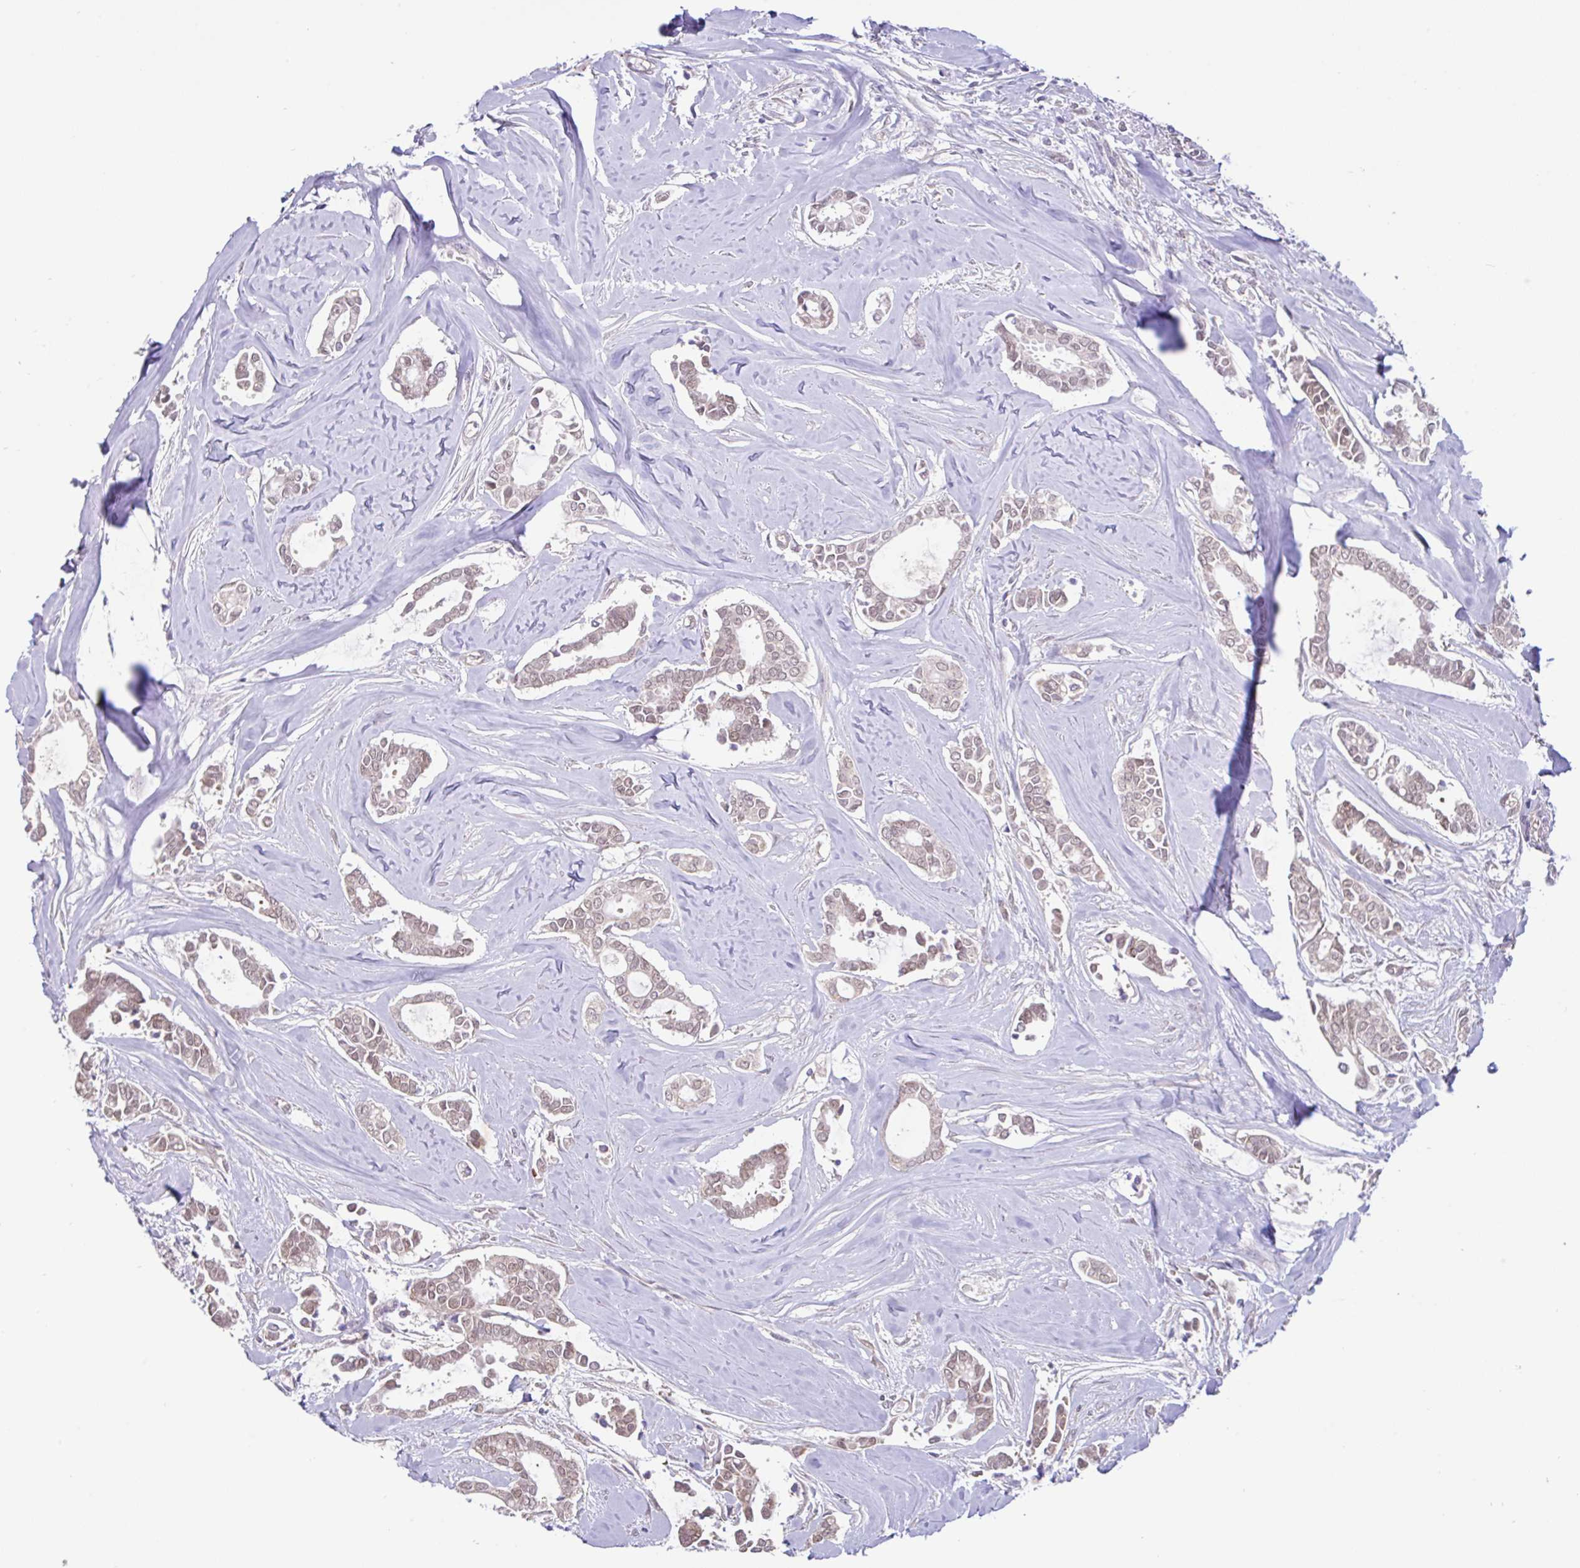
{"staining": {"intensity": "weak", "quantity": "<25%", "location": "cytoplasmic/membranous"}, "tissue": "breast cancer", "cell_type": "Tumor cells", "image_type": "cancer", "snomed": [{"axis": "morphology", "description": "Duct carcinoma"}, {"axis": "topography", "description": "Breast"}], "caption": "Human infiltrating ductal carcinoma (breast) stained for a protein using immunohistochemistry reveals no positivity in tumor cells.", "gene": "DLEU7", "patient": {"sex": "female", "age": 84}}